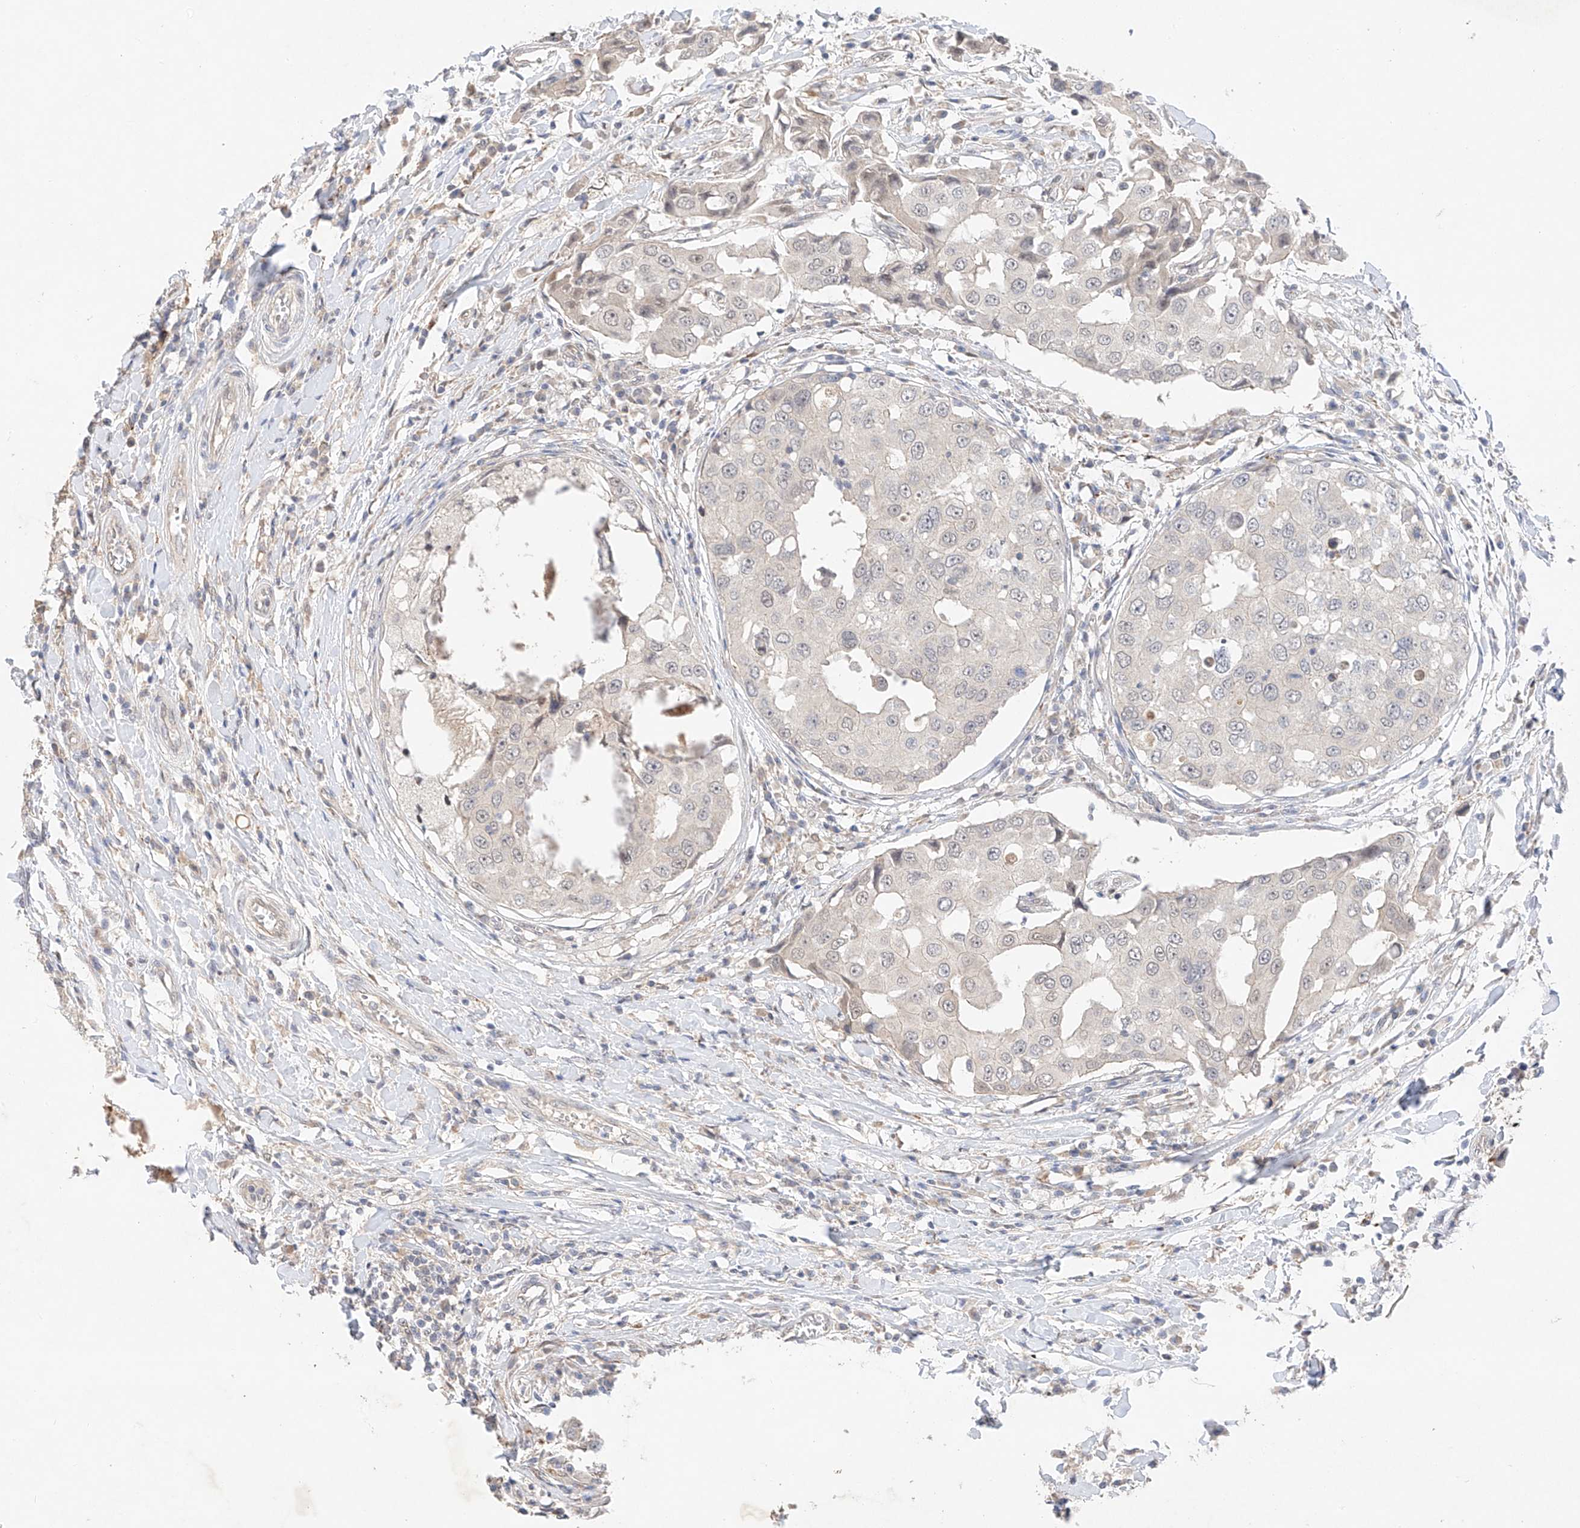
{"staining": {"intensity": "negative", "quantity": "none", "location": "none"}, "tissue": "breast cancer", "cell_type": "Tumor cells", "image_type": "cancer", "snomed": [{"axis": "morphology", "description": "Duct carcinoma"}, {"axis": "topography", "description": "Breast"}], "caption": "Tumor cells show no significant expression in breast cancer.", "gene": "IL22RA2", "patient": {"sex": "female", "age": 27}}